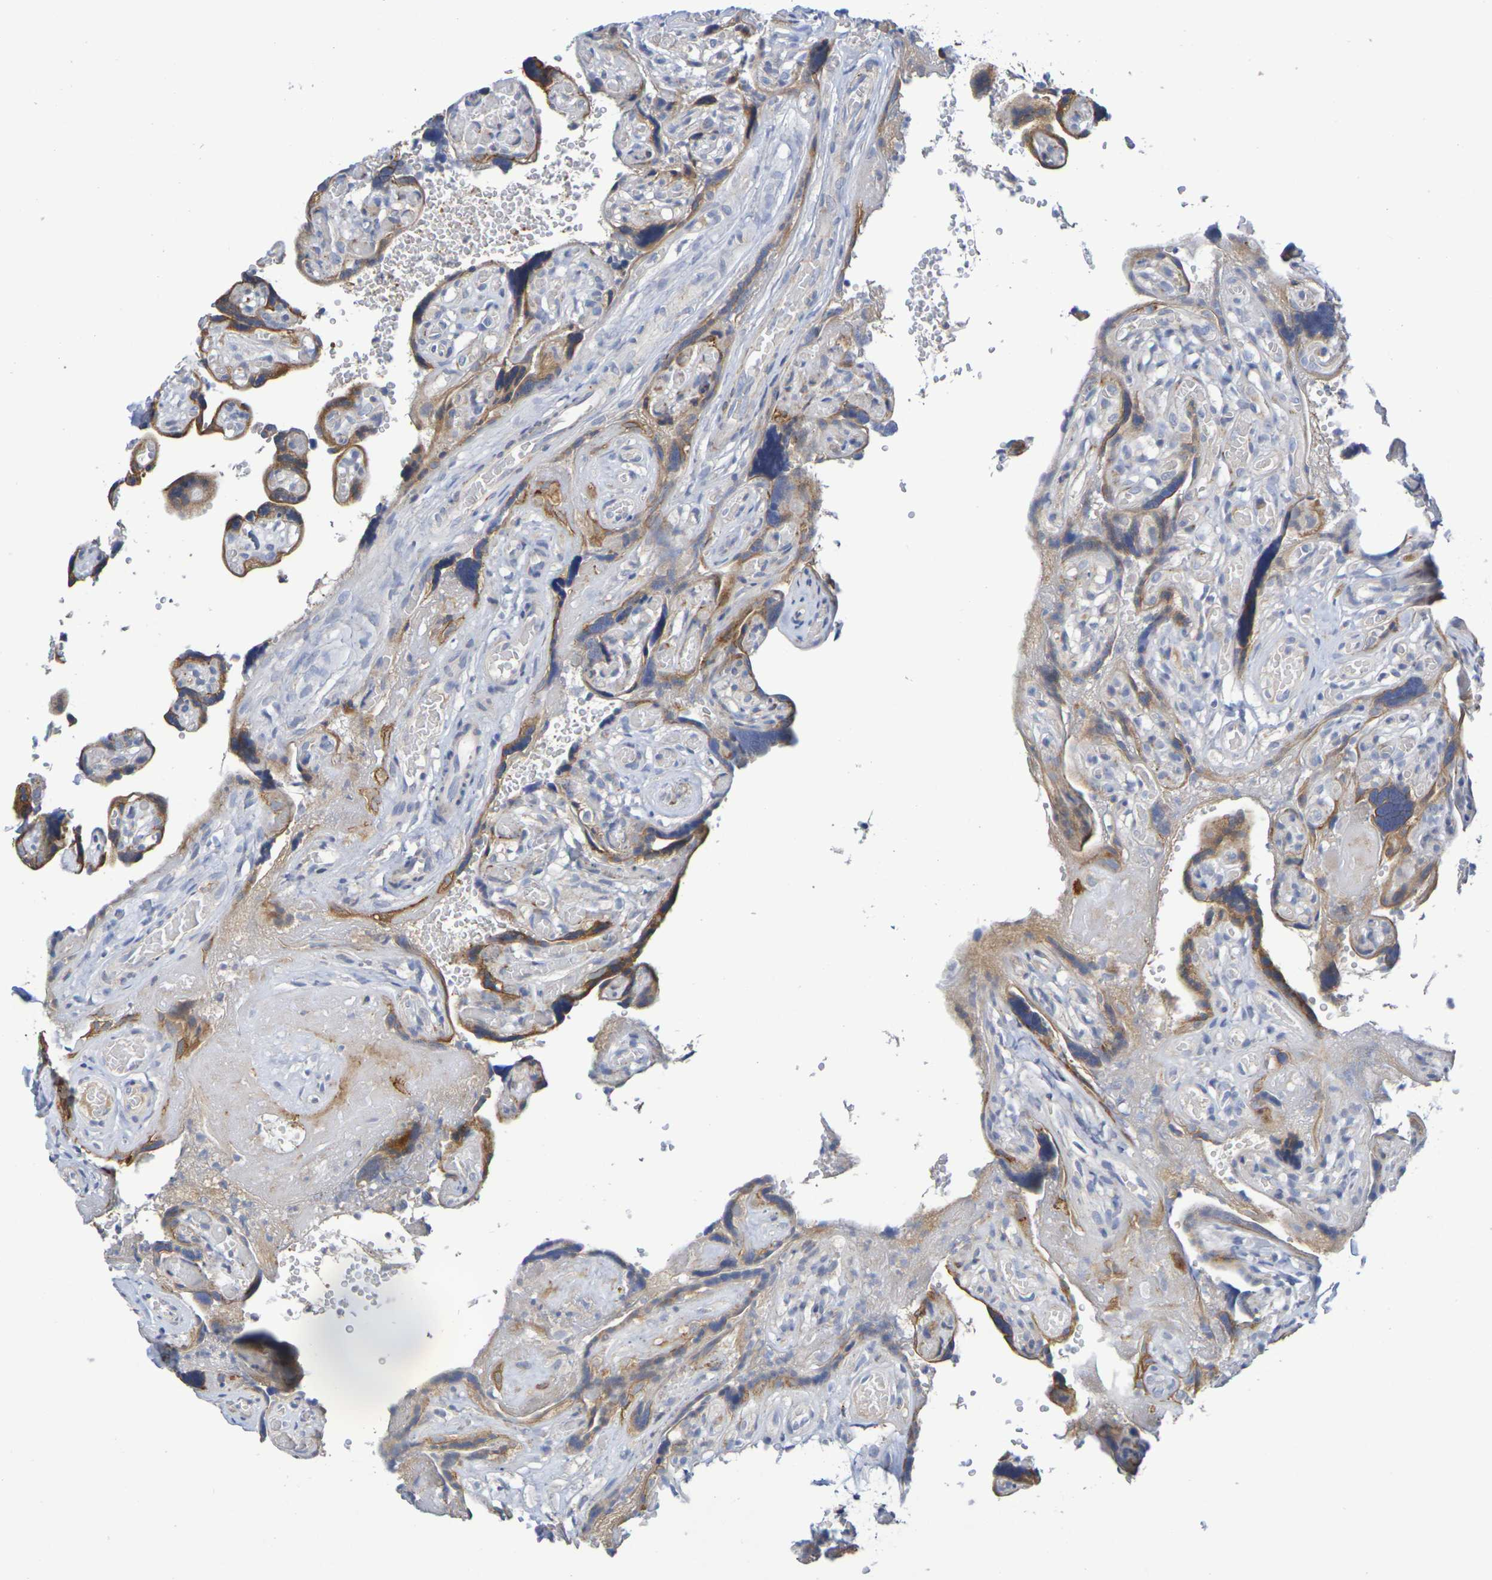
{"staining": {"intensity": "strong", "quantity": "25%-75%", "location": "cytoplasmic/membranous"}, "tissue": "placenta", "cell_type": "Decidual cells", "image_type": "normal", "snomed": [{"axis": "morphology", "description": "Normal tissue, NOS"}, {"axis": "topography", "description": "Placenta"}], "caption": "Strong cytoplasmic/membranous expression for a protein is present in about 25%-75% of decidual cells of unremarkable placenta using immunohistochemistry (IHC).", "gene": "SDC4", "patient": {"sex": "female", "age": 30}}